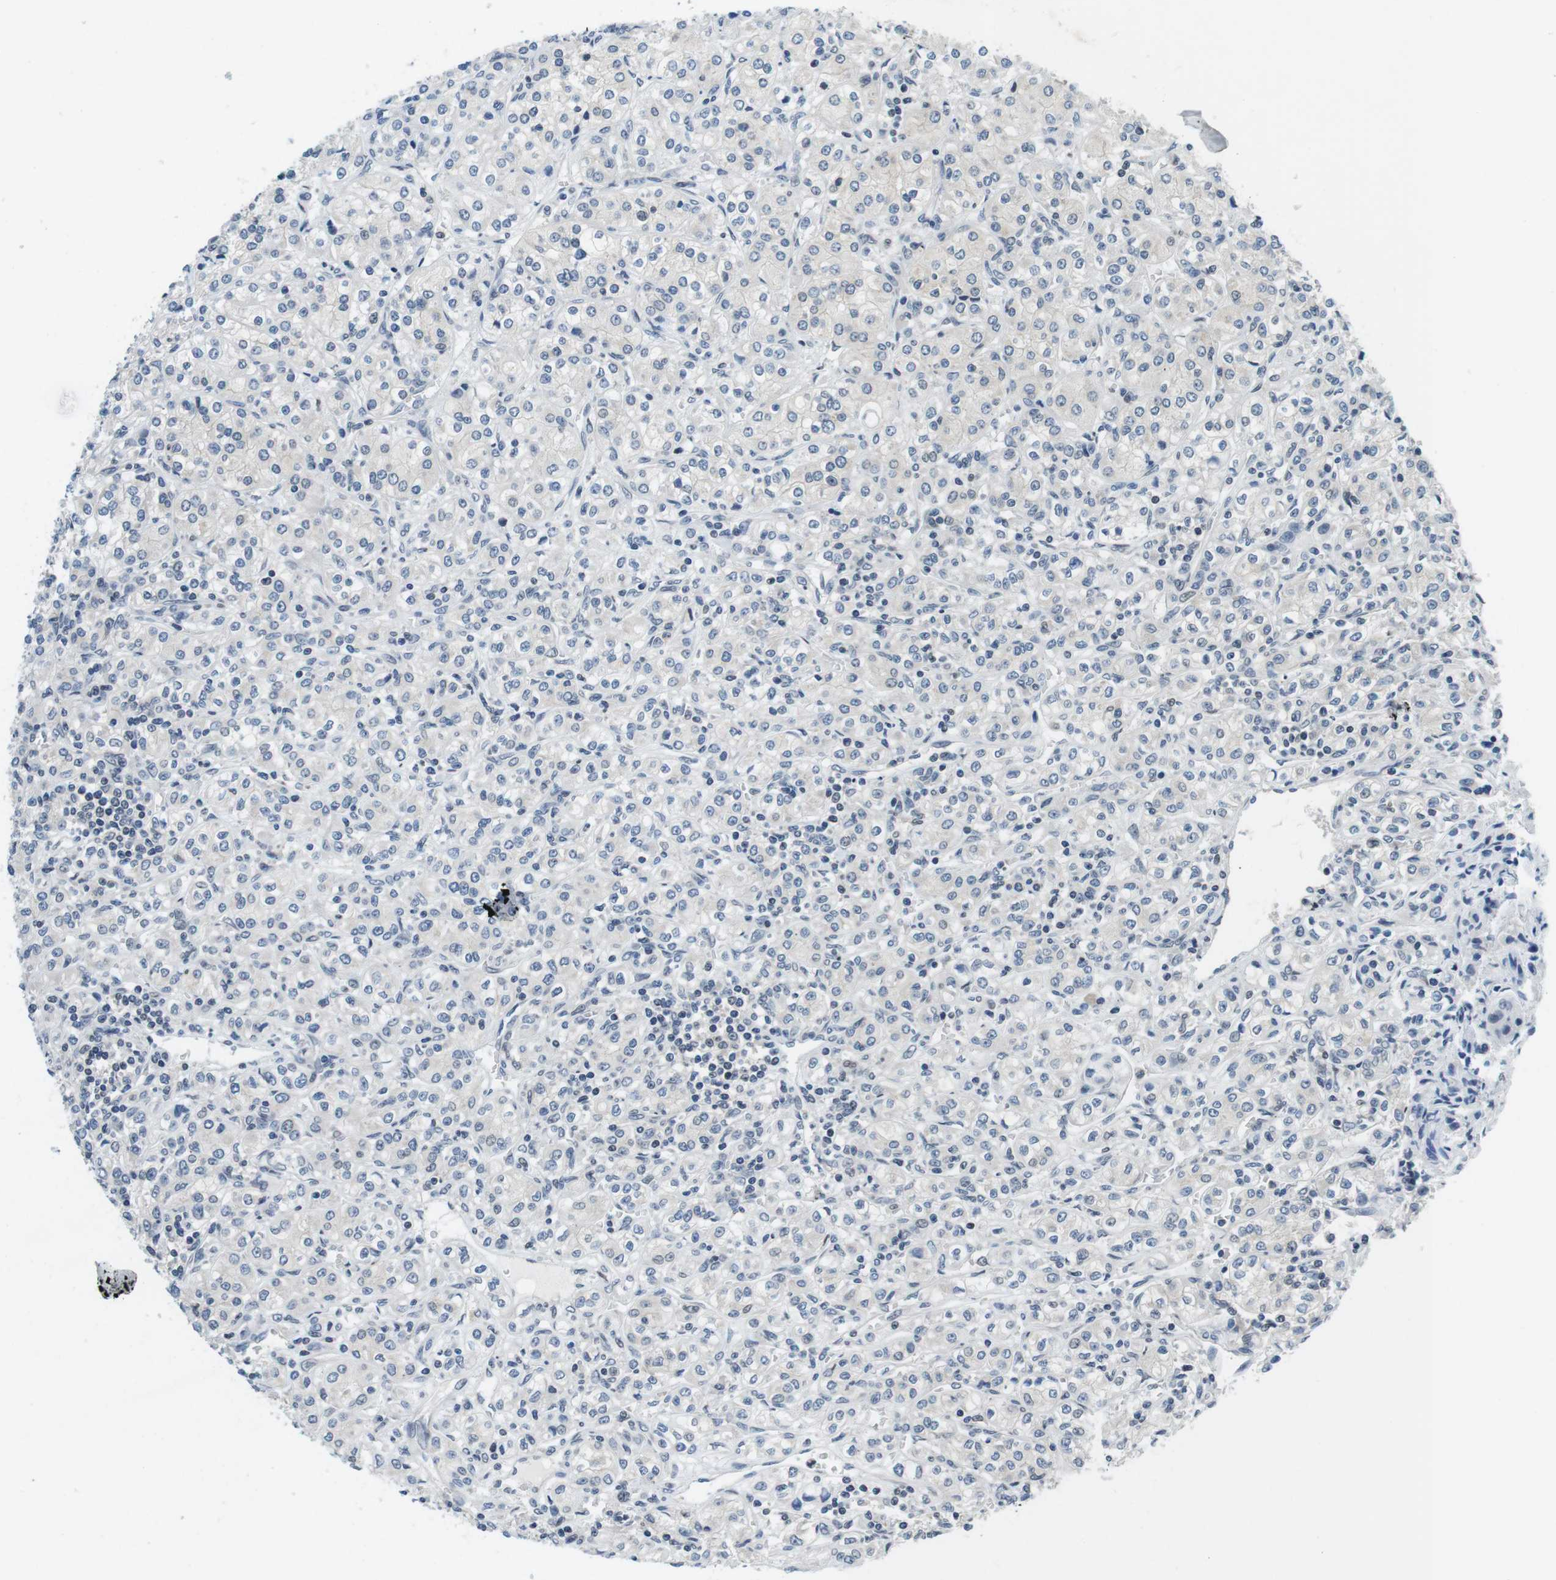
{"staining": {"intensity": "negative", "quantity": "none", "location": "none"}, "tissue": "renal cancer", "cell_type": "Tumor cells", "image_type": "cancer", "snomed": [{"axis": "morphology", "description": "Adenocarcinoma, NOS"}, {"axis": "topography", "description": "Kidney"}], "caption": "DAB (3,3'-diaminobenzidine) immunohistochemical staining of renal adenocarcinoma demonstrates no significant positivity in tumor cells. The staining was performed using DAB to visualize the protein expression in brown, while the nuclei were stained in blue with hematoxylin (Magnification: 20x).", "gene": "NEK4", "patient": {"sex": "male", "age": 77}}